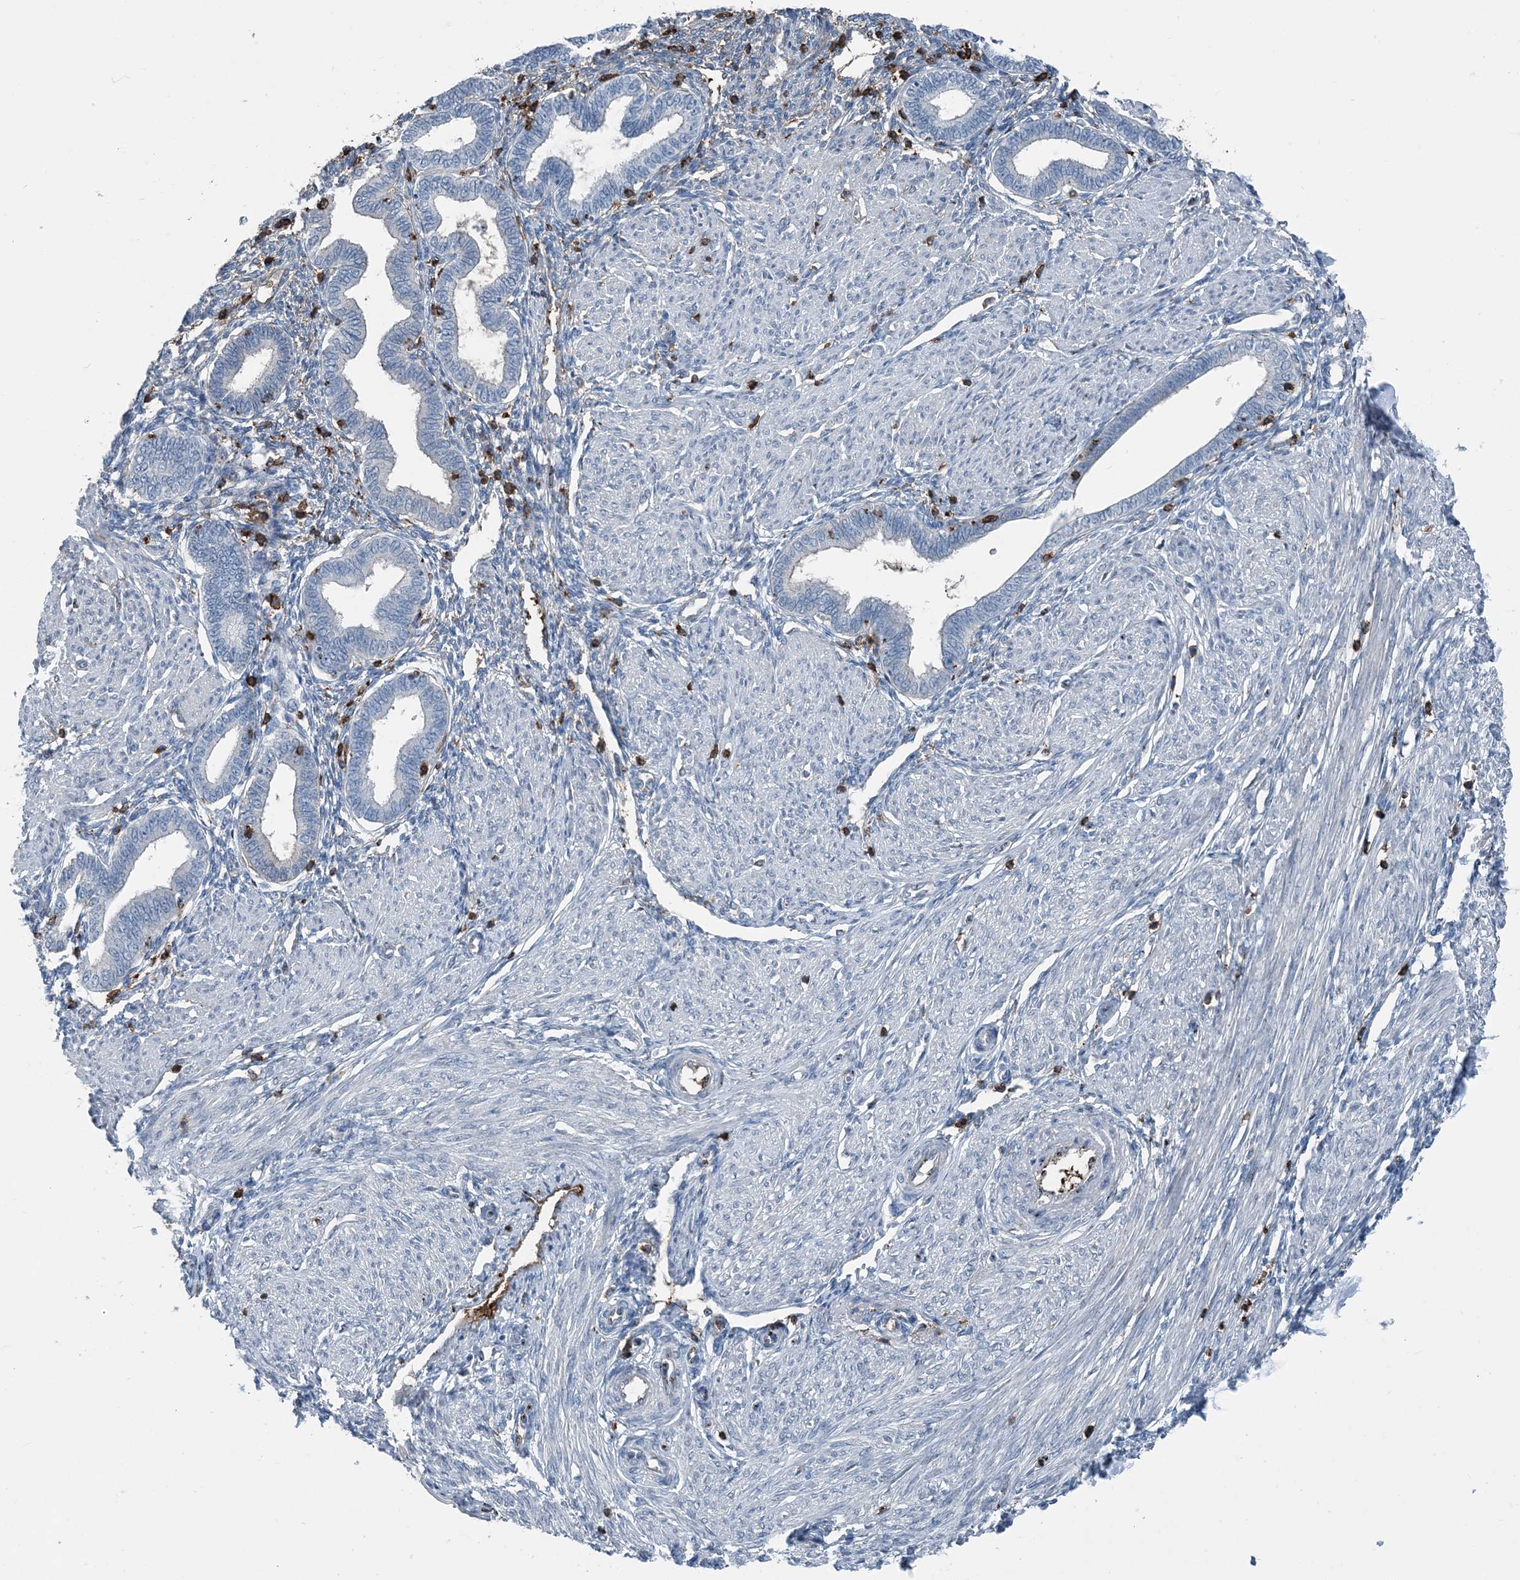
{"staining": {"intensity": "negative", "quantity": "none", "location": "none"}, "tissue": "endometrium", "cell_type": "Cells in endometrial stroma", "image_type": "normal", "snomed": [{"axis": "morphology", "description": "Normal tissue, NOS"}, {"axis": "topography", "description": "Endometrium"}], "caption": "IHC histopathology image of unremarkable human endometrium stained for a protein (brown), which reveals no expression in cells in endometrial stroma.", "gene": "CFL1", "patient": {"sex": "female", "age": 53}}